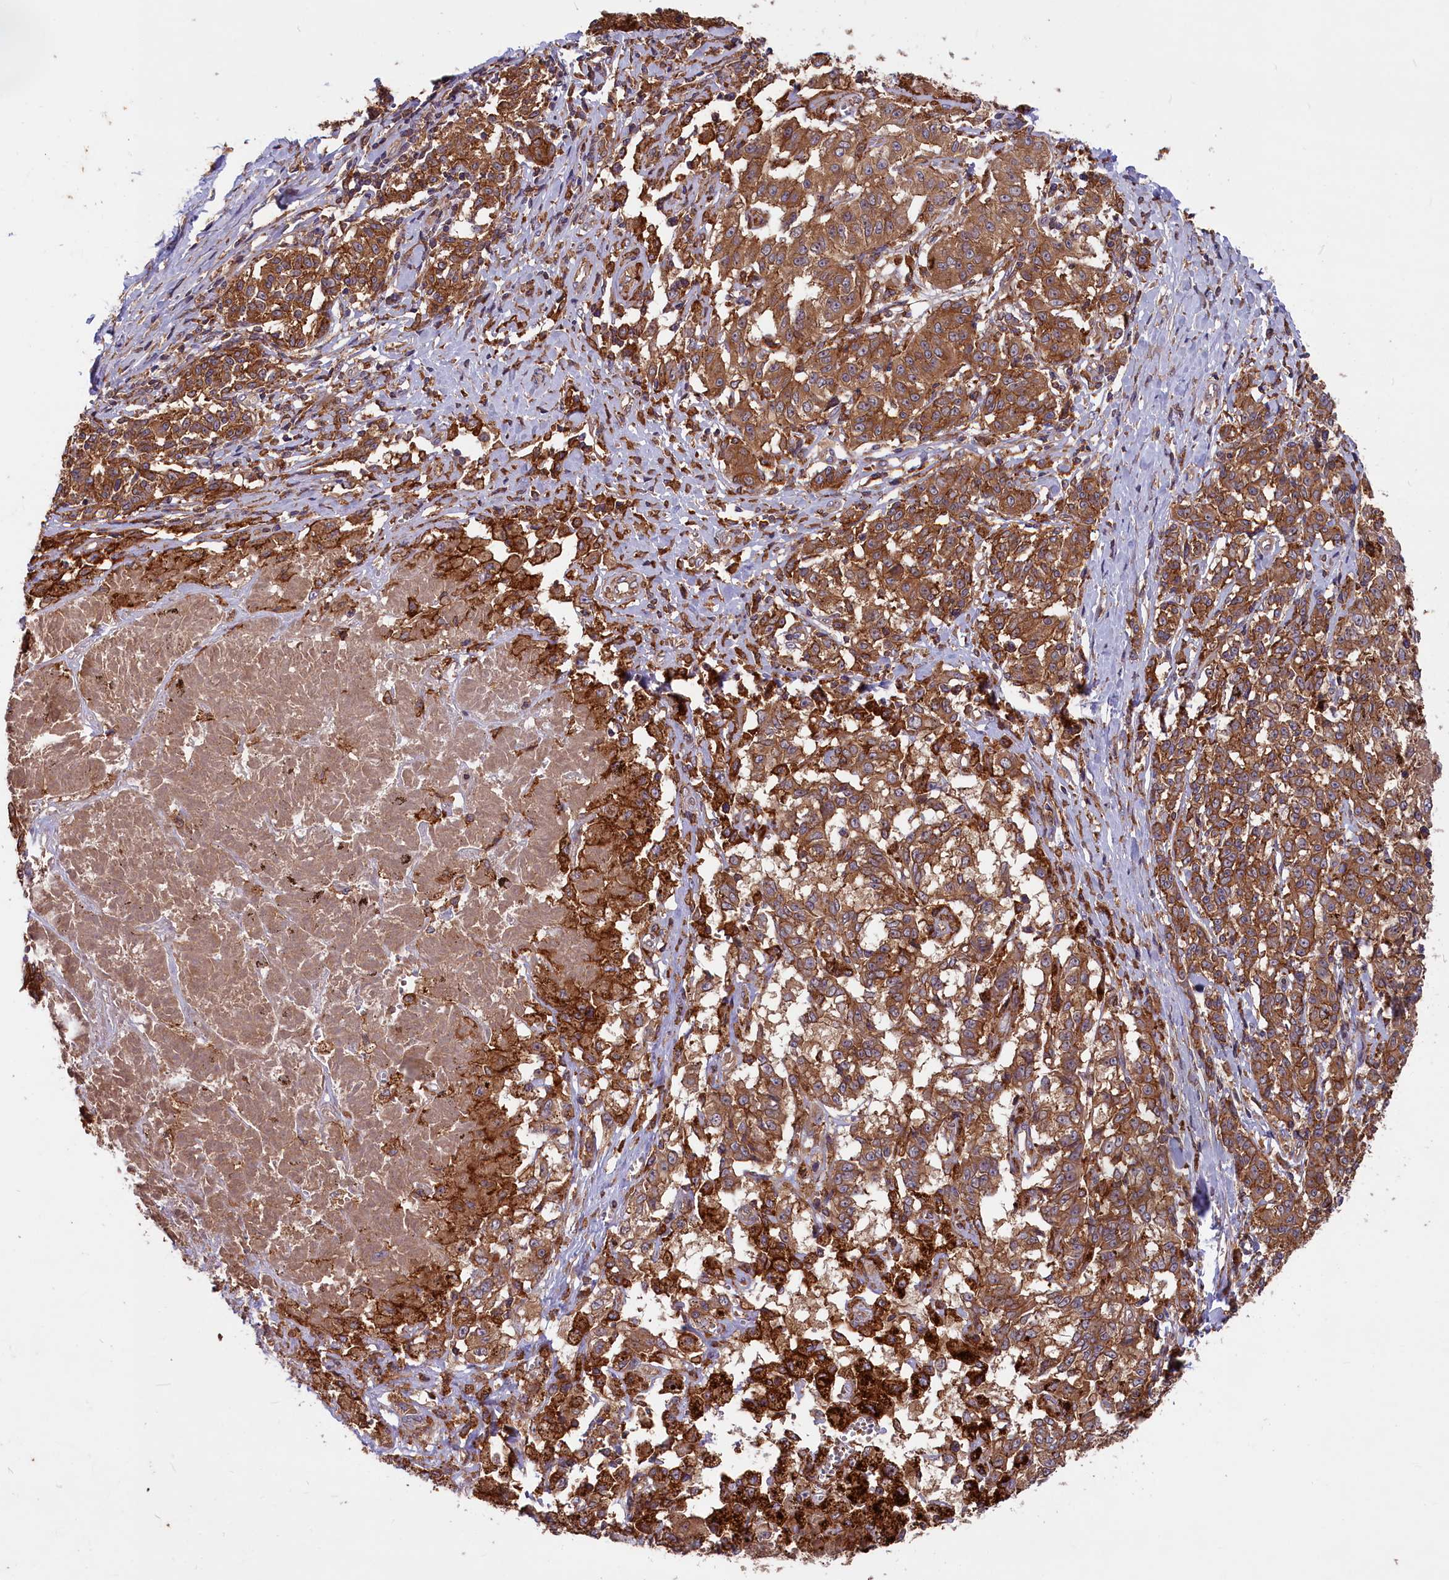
{"staining": {"intensity": "moderate", "quantity": ">75%", "location": "cytoplasmic/membranous"}, "tissue": "melanoma", "cell_type": "Tumor cells", "image_type": "cancer", "snomed": [{"axis": "morphology", "description": "Malignant melanoma, NOS"}, {"axis": "topography", "description": "Skin"}], "caption": "A high-resolution photomicrograph shows immunohistochemistry staining of malignant melanoma, which shows moderate cytoplasmic/membranous positivity in approximately >75% of tumor cells. The protein is shown in brown color, while the nuclei are stained blue.", "gene": "MYO9B", "patient": {"sex": "female", "age": 72}}